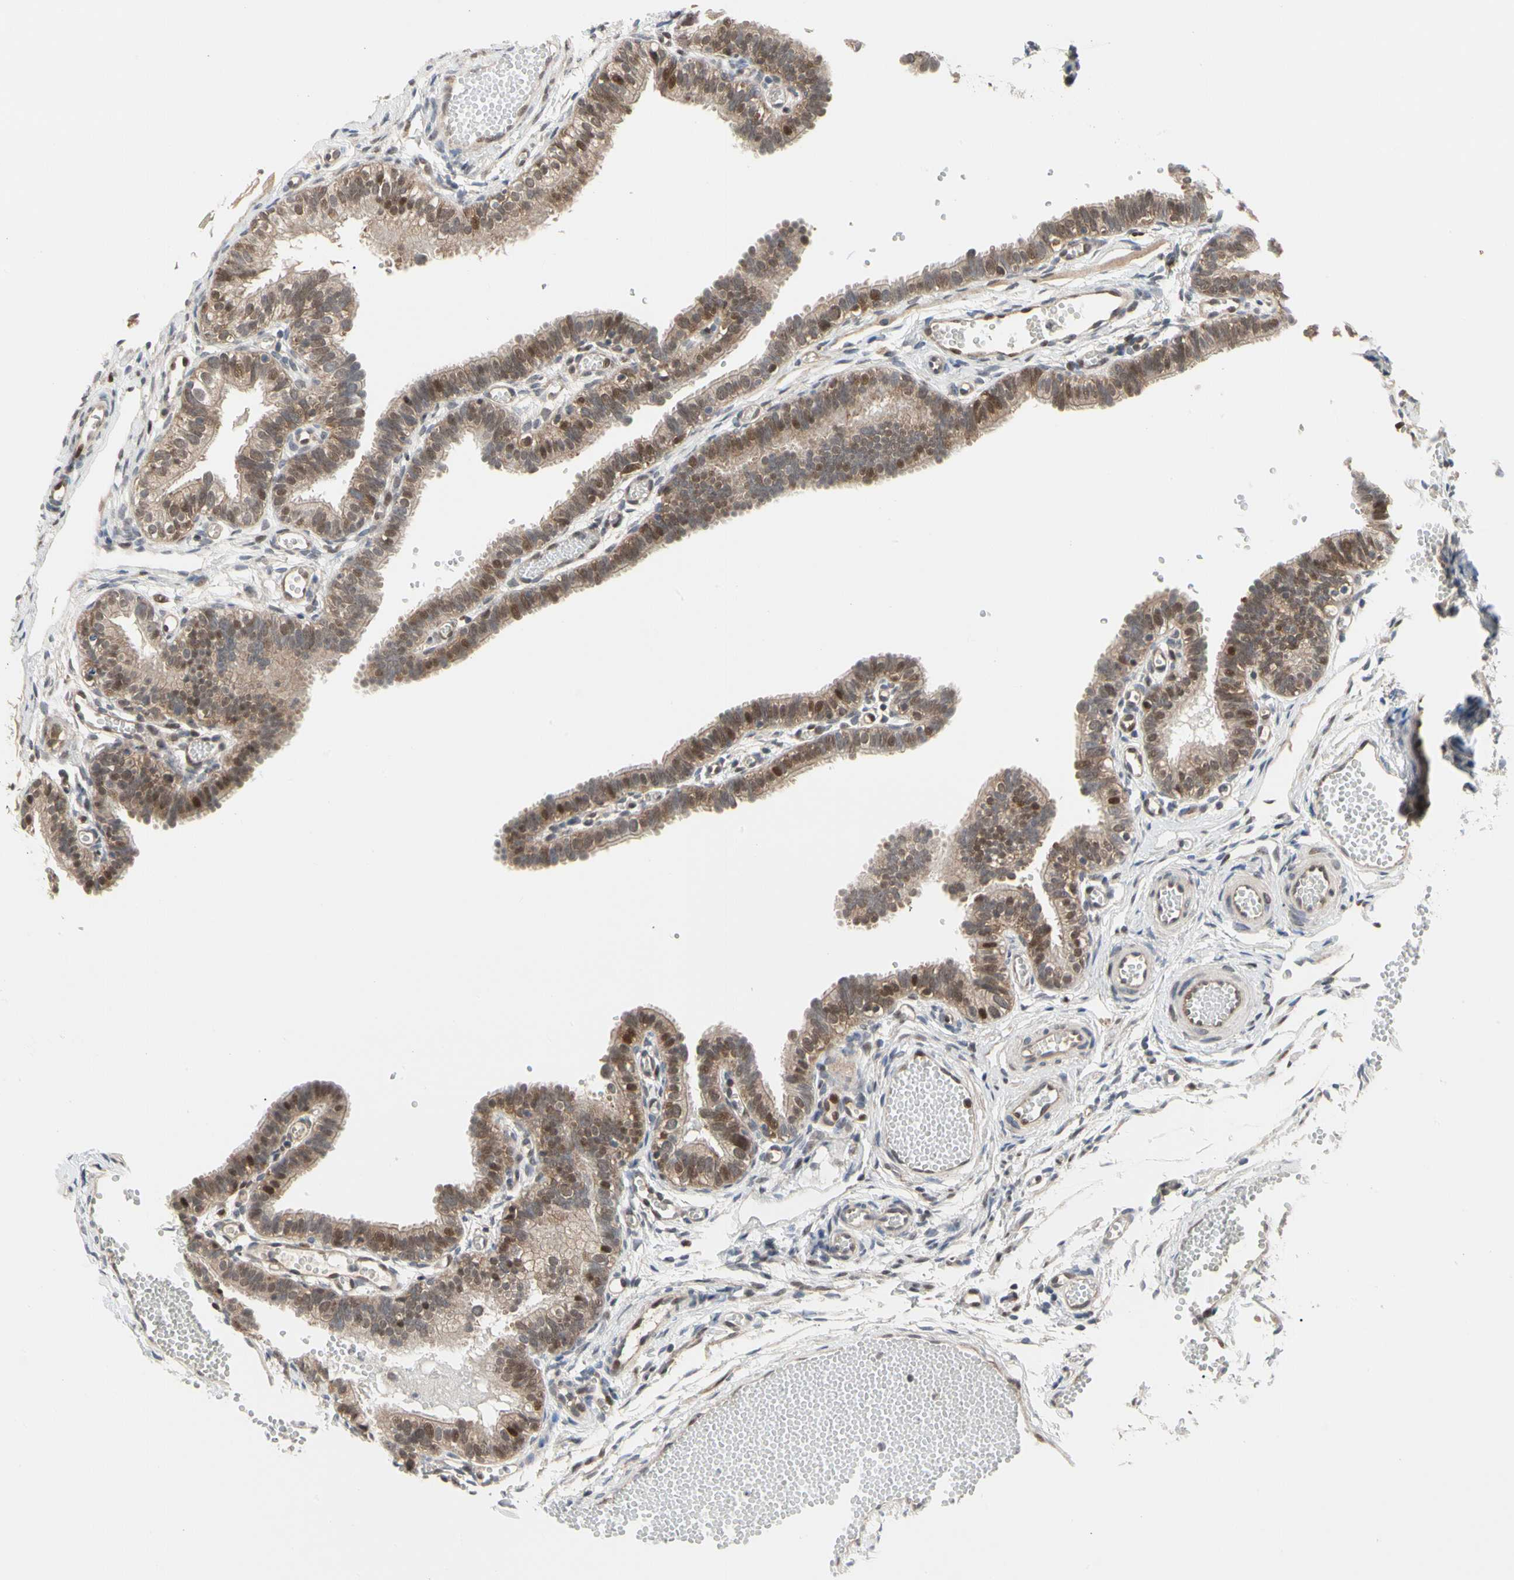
{"staining": {"intensity": "moderate", "quantity": ">75%", "location": "cytoplasmic/membranous,nuclear"}, "tissue": "fallopian tube", "cell_type": "Glandular cells", "image_type": "normal", "snomed": [{"axis": "morphology", "description": "Normal tissue, NOS"}, {"axis": "topography", "description": "Fallopian tube"}, {"axis": "topography", "description": "Placenta"}], "caption": "IHC of benign fallopian tube reveals medium levels of moderate cytoplasmic/membranous,nuclear expression in approximately >75% of glandular cells. Nuclei are stained in blue.", "gene": "CDK5", "patient": {"sex": "female", "age": 34}}